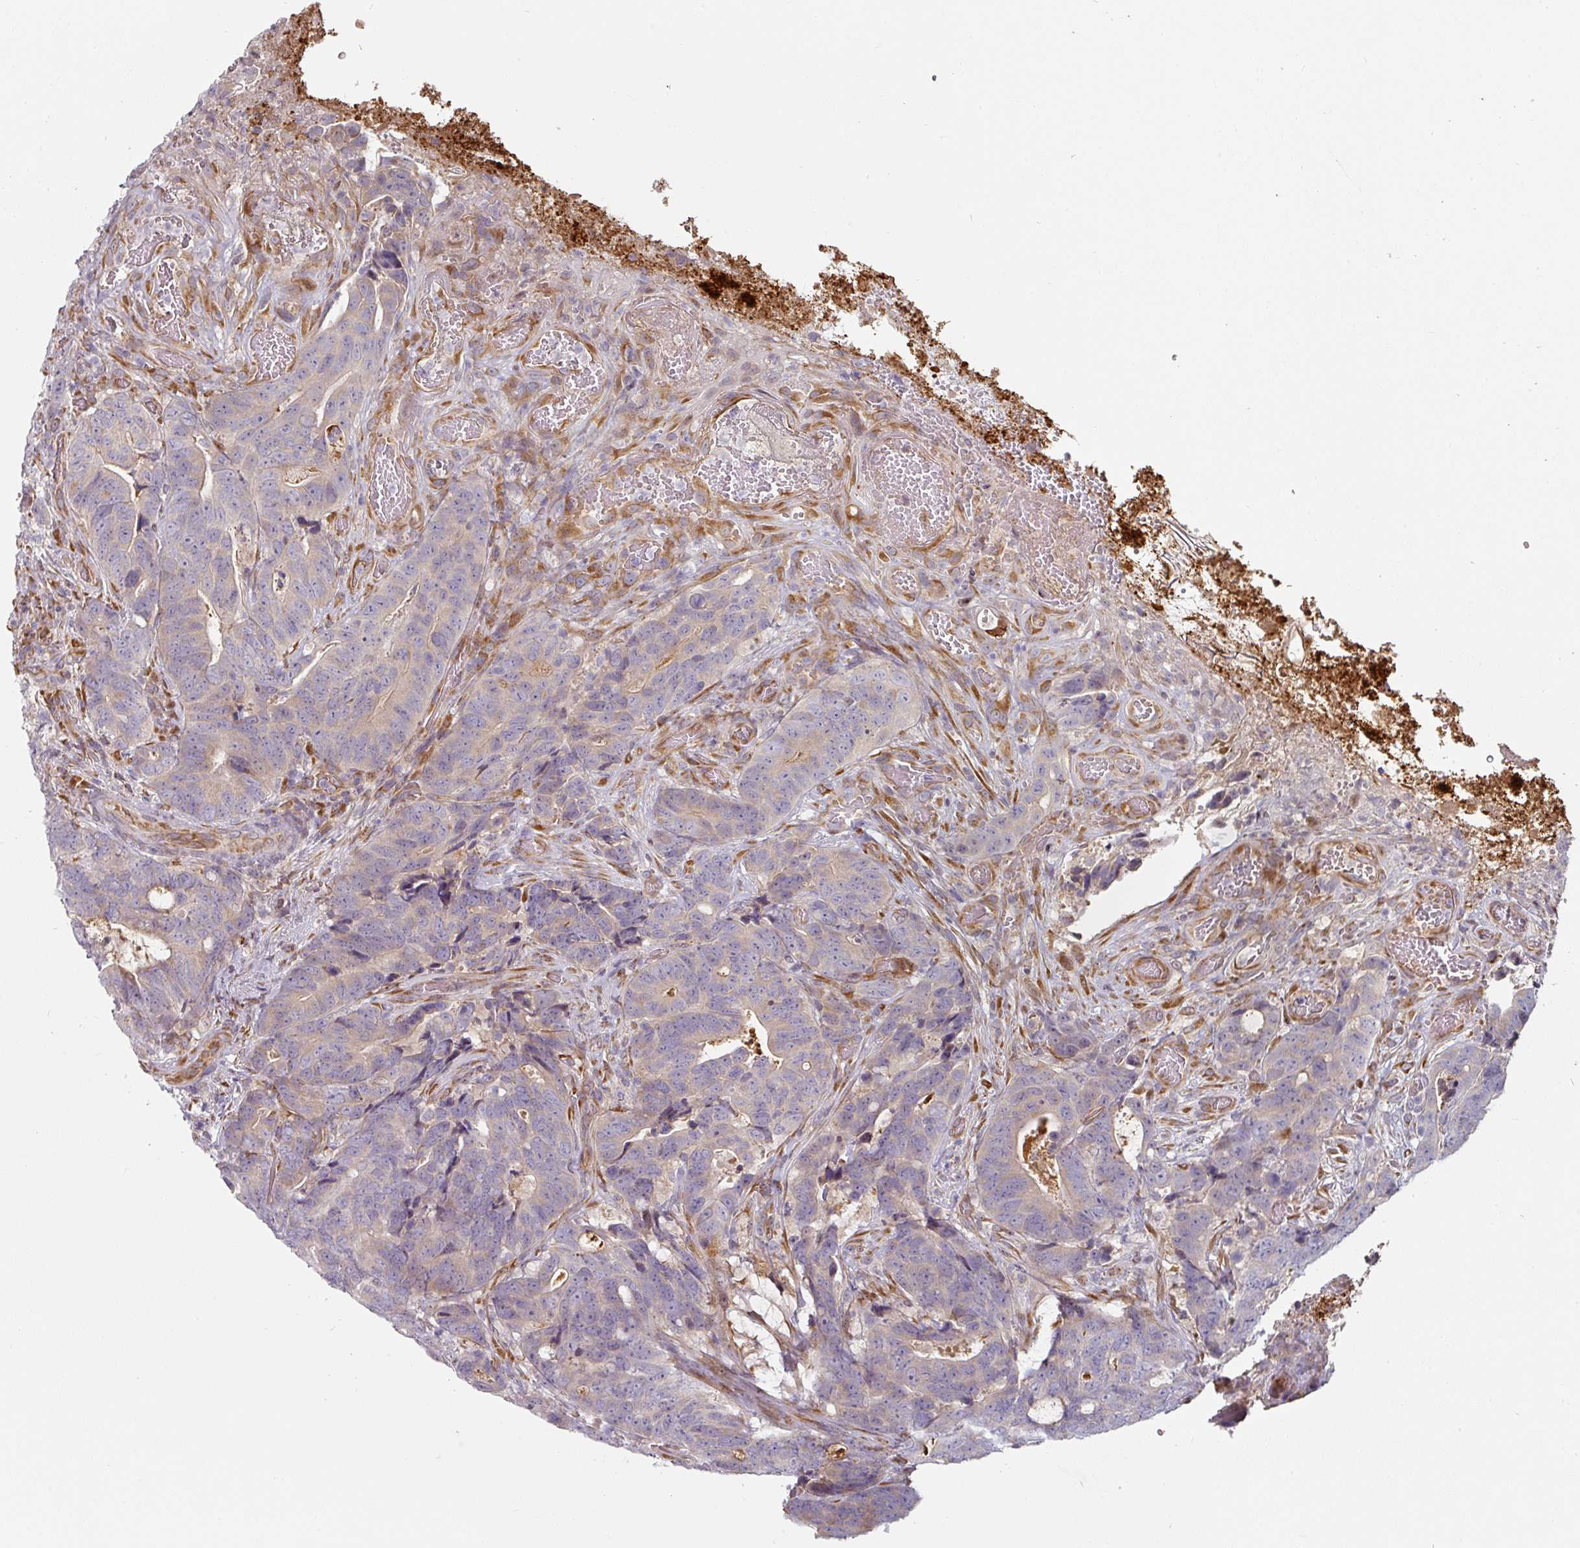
{"staining": {"intensity": "negative", "quantity": "none", "location": "none"}, "tissue": "colorectal cancer", "cell_type": "Tumor cells", "image_type": "cancer", "snomed": [{"axis": "morphology", "description": "Adenocarcinoma, NOS"}, {"axis": "topography", "description": "Colon"}], "caption": "Protein analysis of colorectal cancer (adenocarcinoma) displays no significant positivity in tumor cells.", "gene": "CEP78", "patient": {"sex": "female", "age": 82}}